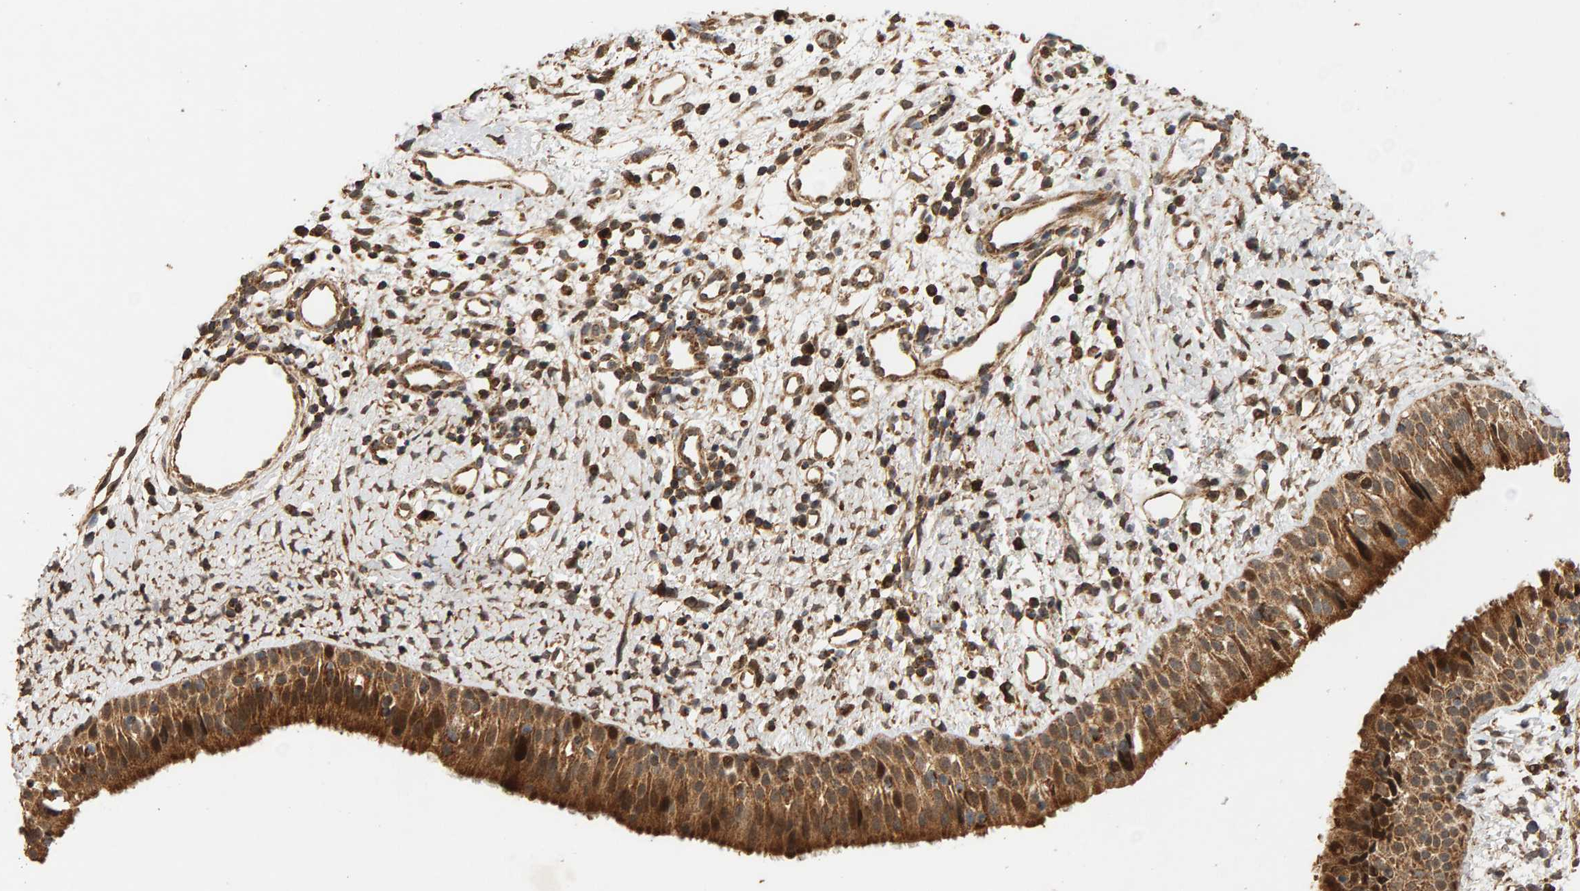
{"staining": {"intensity": "strong", "quantity": ">75%", "location": "cytoplasmic/membranous,nuclear"}, "tissue": "nasopharynx", "cell_type": "Respiratory epithelial cells", "image_type": "normal", "snomed": [{"axis": "morphology", "description": "Normal tissue, NOS"}, {"axis": "topography", "description": "Nasopharynx"}], "caption": "A brown stain shows strong cytoplasmic/membranous,nuclear expression of a protein in respiratory epithelial cells of benign human nasopharynx. The protein of interest is stained brown, and the nuclei are stained in blue (DAB (3,3'-diaminobenzidine) IHC with brightfield microscopy, high magnification).", "gene": "GSTK1", "patient": {"sex": "male", "age": 22}}